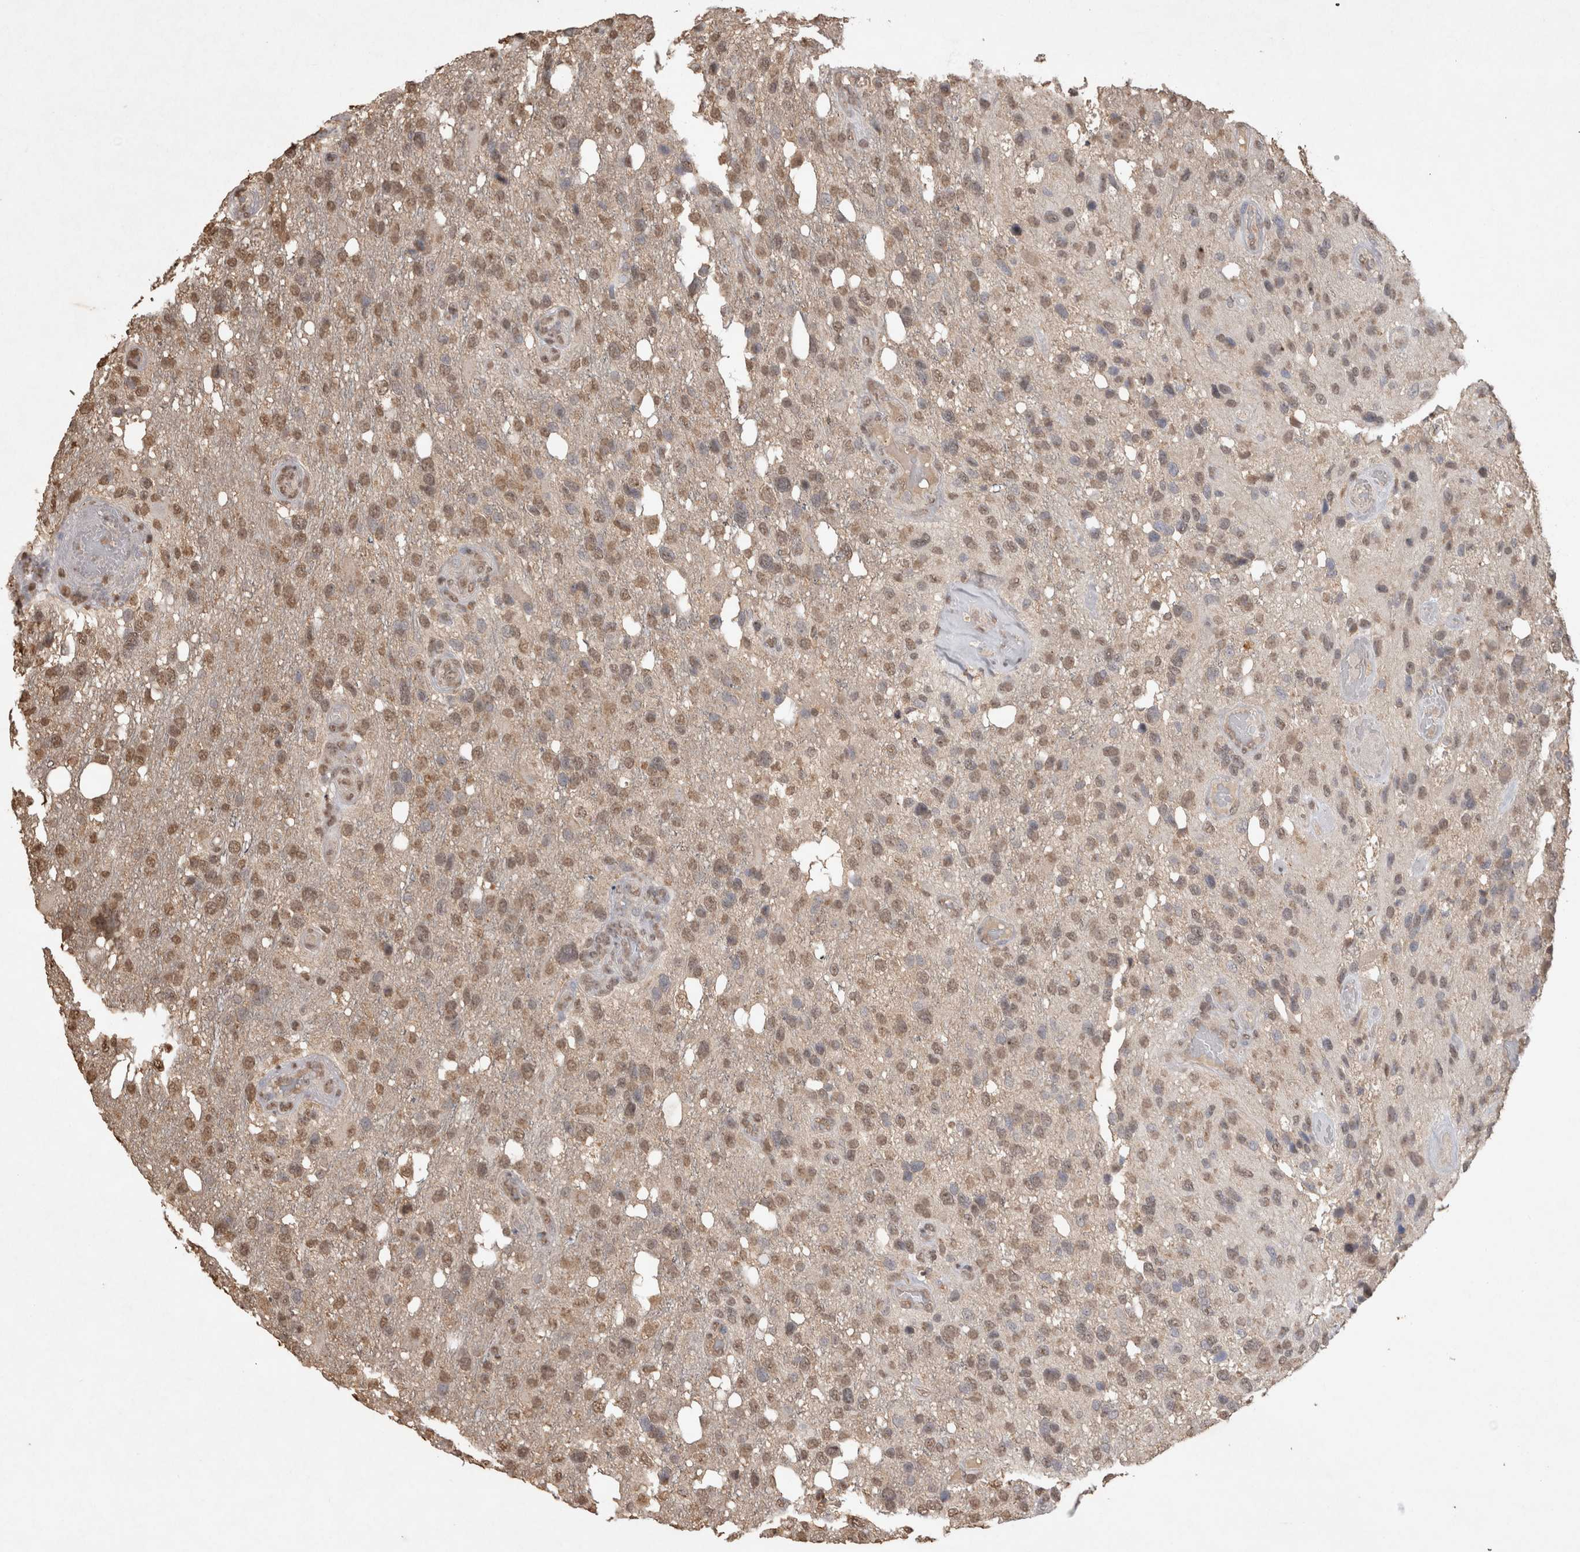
{"staining": {"intensity": "moderate", "quantity": "25%-75%", "location": "nuclear"}, "tissue": "glioma", "cell_type": "Tumor cells", "image_type": "cancer", "snomed": [{"axis": "morphology", "description": "Glioma, malignant, High grade"}, {"axis": "topography", "description": "Brain"}], "caption": "Protein staining of glioma tissue demonstrates moderate nuclear staining in about 25%-75% of tumor cells.", "gene": "MLX", "patient": {"sex": "female", "age": 58}}